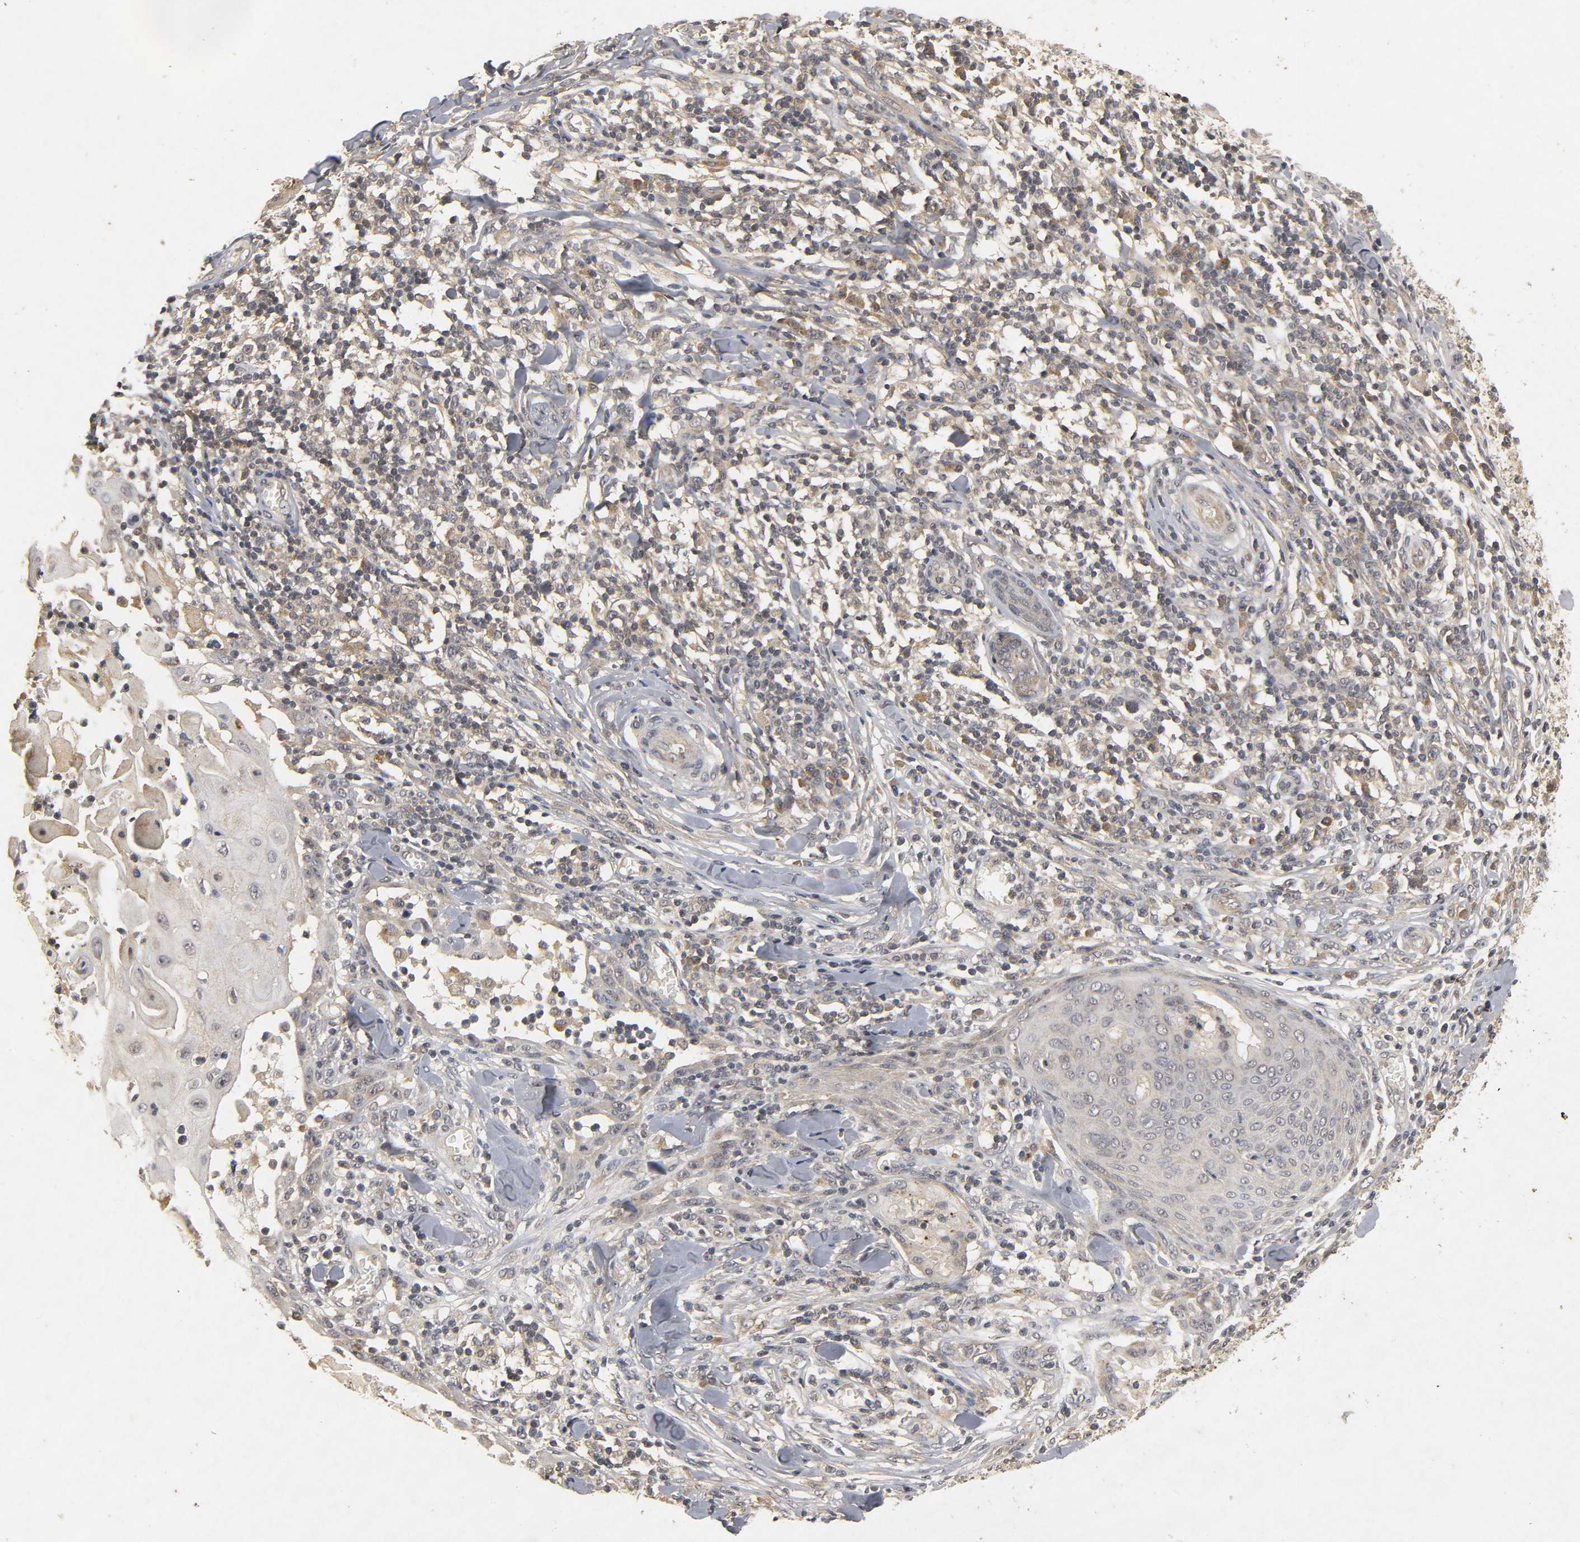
{"staining": {"intensity": "negative", "quantity": "none", "location": "none"}, "tissue": "skin cancer", "cell_type": "Tumor cells", "image_type": "cancer", "snomed": [{"axis": "morphology", "description": "Squamous cell carcinoma, NOS"}, {"axis": "topography", "description": "Skin"}], "caption": "High power microscopy image of an immunohistochemistry histopathology image of squamous cell carcinoma (skin), revealing no significant expression in tumor cells.", "gene": "TRAF6", "patient": {"sex": "male", "age": 24}}